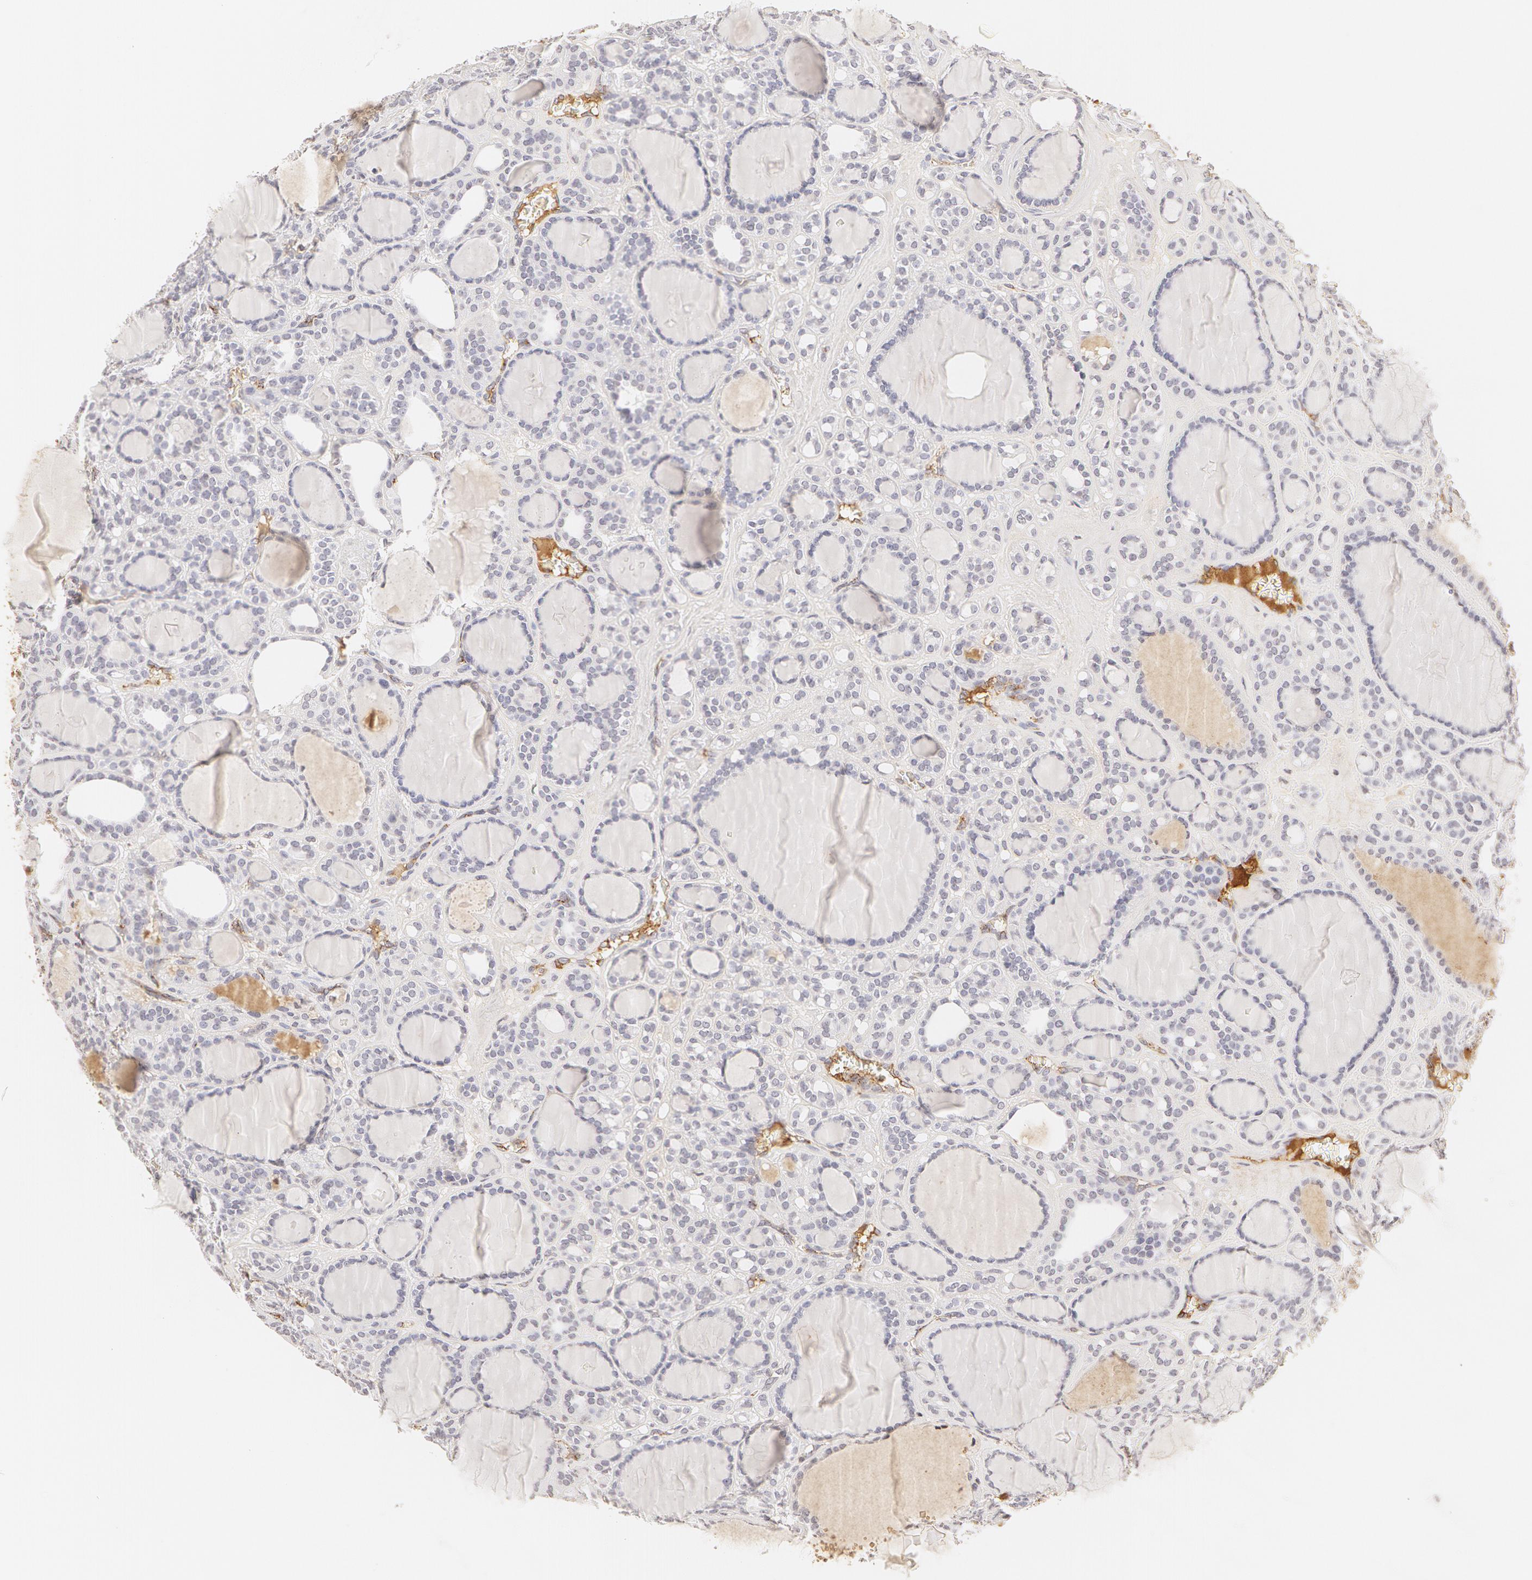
{"staining": {"intensity": "negative", "quantity": "none", "location": "none"}, "tissue": "thyroid cancer", "cell_type": "Tumor cells", "image_type": "cancer", "snomed": [{"axis": "morphology", "description": "Follicular adenoma carcinoma, NOS"}, {"axis": "topography", "description": "Thyroid gland"}], "caption": "Tumor cells are negative for brown protein staining in thyroid cancer.", "gene": "VWF", "patient": {"sex": "female", "age": 71}}